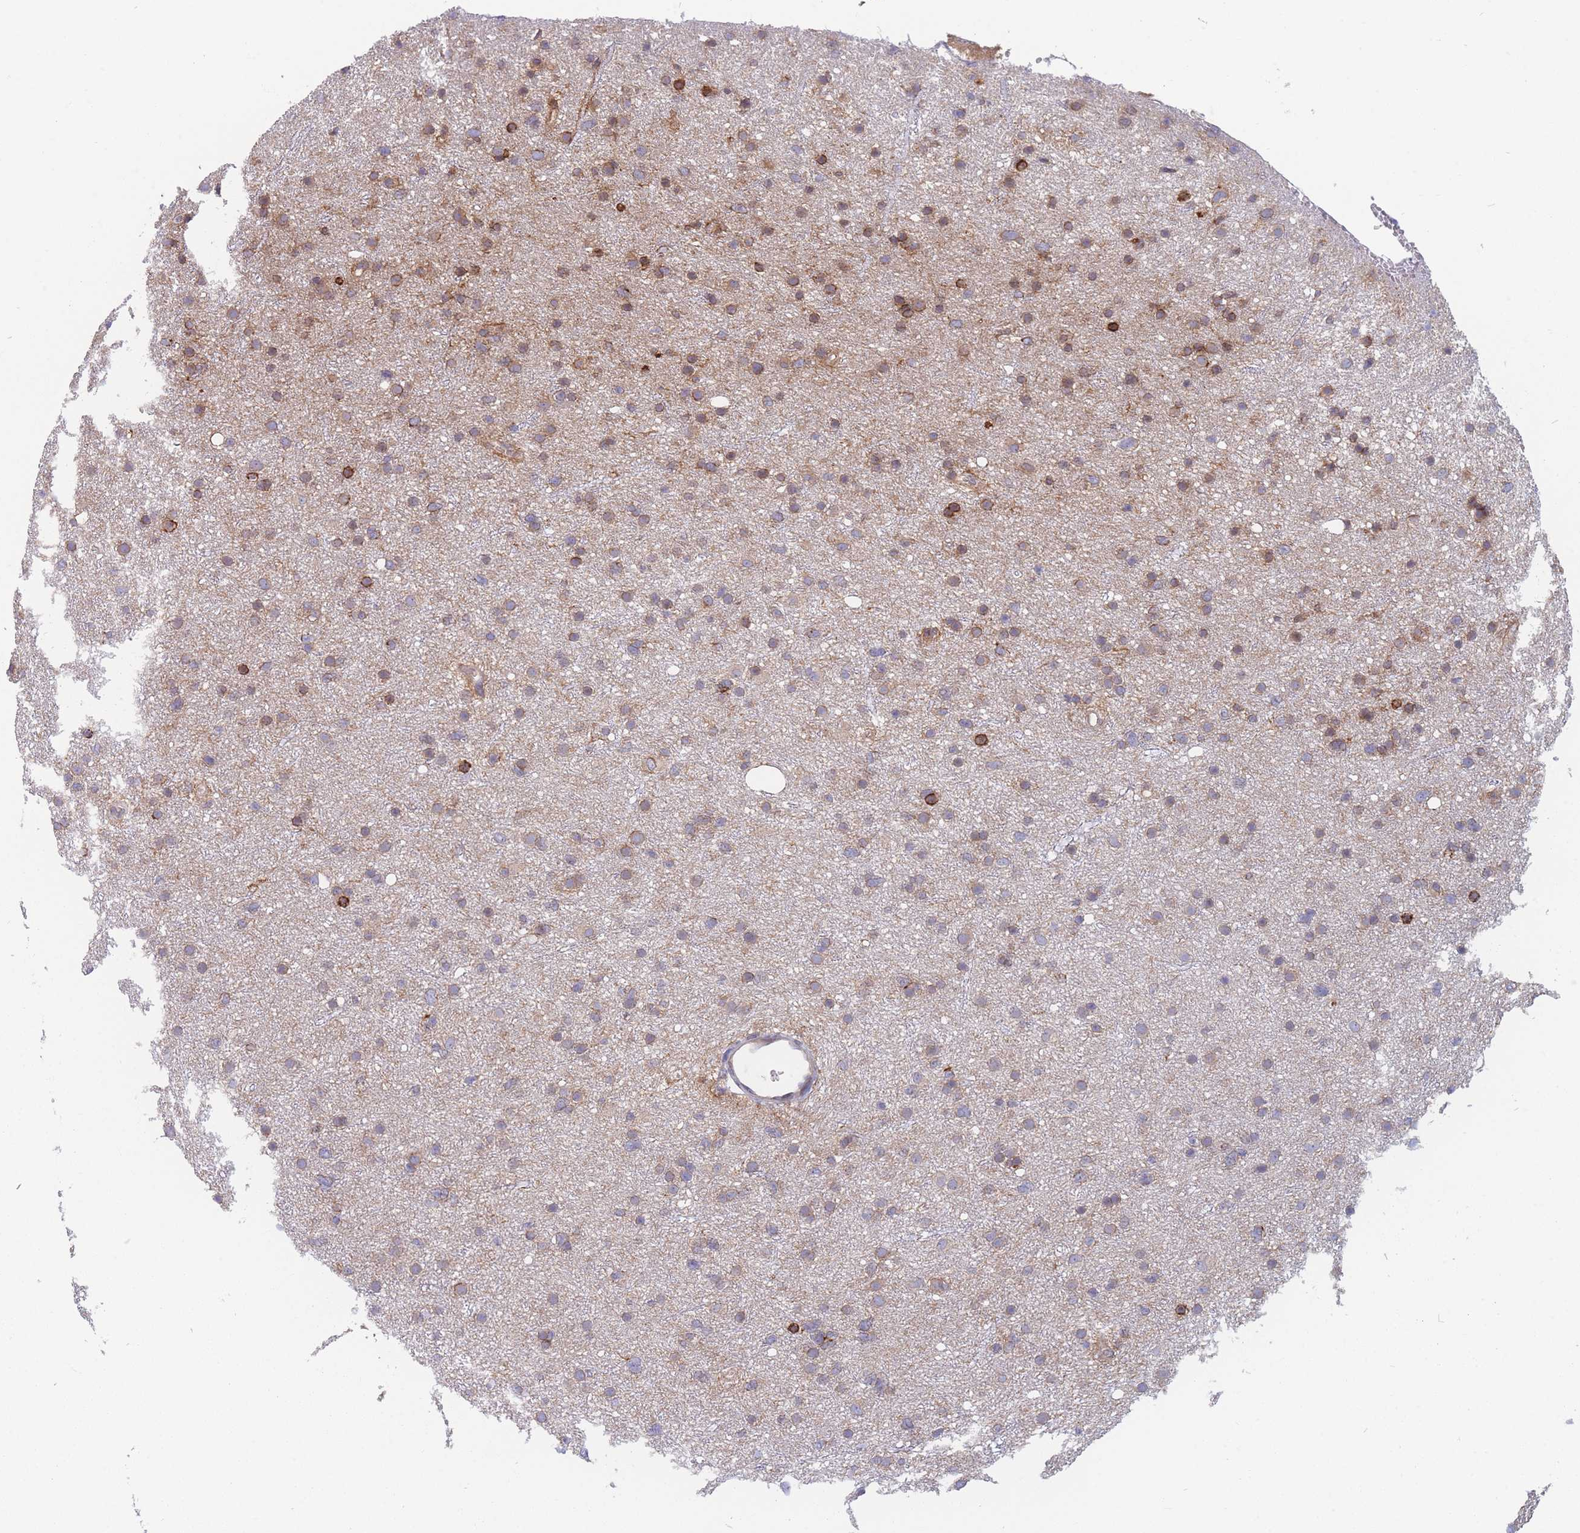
{"staining": {"intensity": "weak", "quantity": "25%-75%", "location": "cytoplasmic/membranous"}, "tissue": "glioma", "cell_type": "Tumor cells", "image_type": "cancer", "snomed": [{"axis": "morphology", "description": "Glioma, malignant, Low grade"}, {"axis": "topography", "description": "Cerebral cortex"}], "caption": "Glioma stained with DAB (3,3'-diaminobenzidine) immunohistochemistry shows low levels of weak cytoplasmic/membranous staining in about 25%-75% of tumor cells. (IHC, brightfield microscopy, high magnification).", "gene": "TMEM131L", "patient": {"sex": "female", "age": 39}}